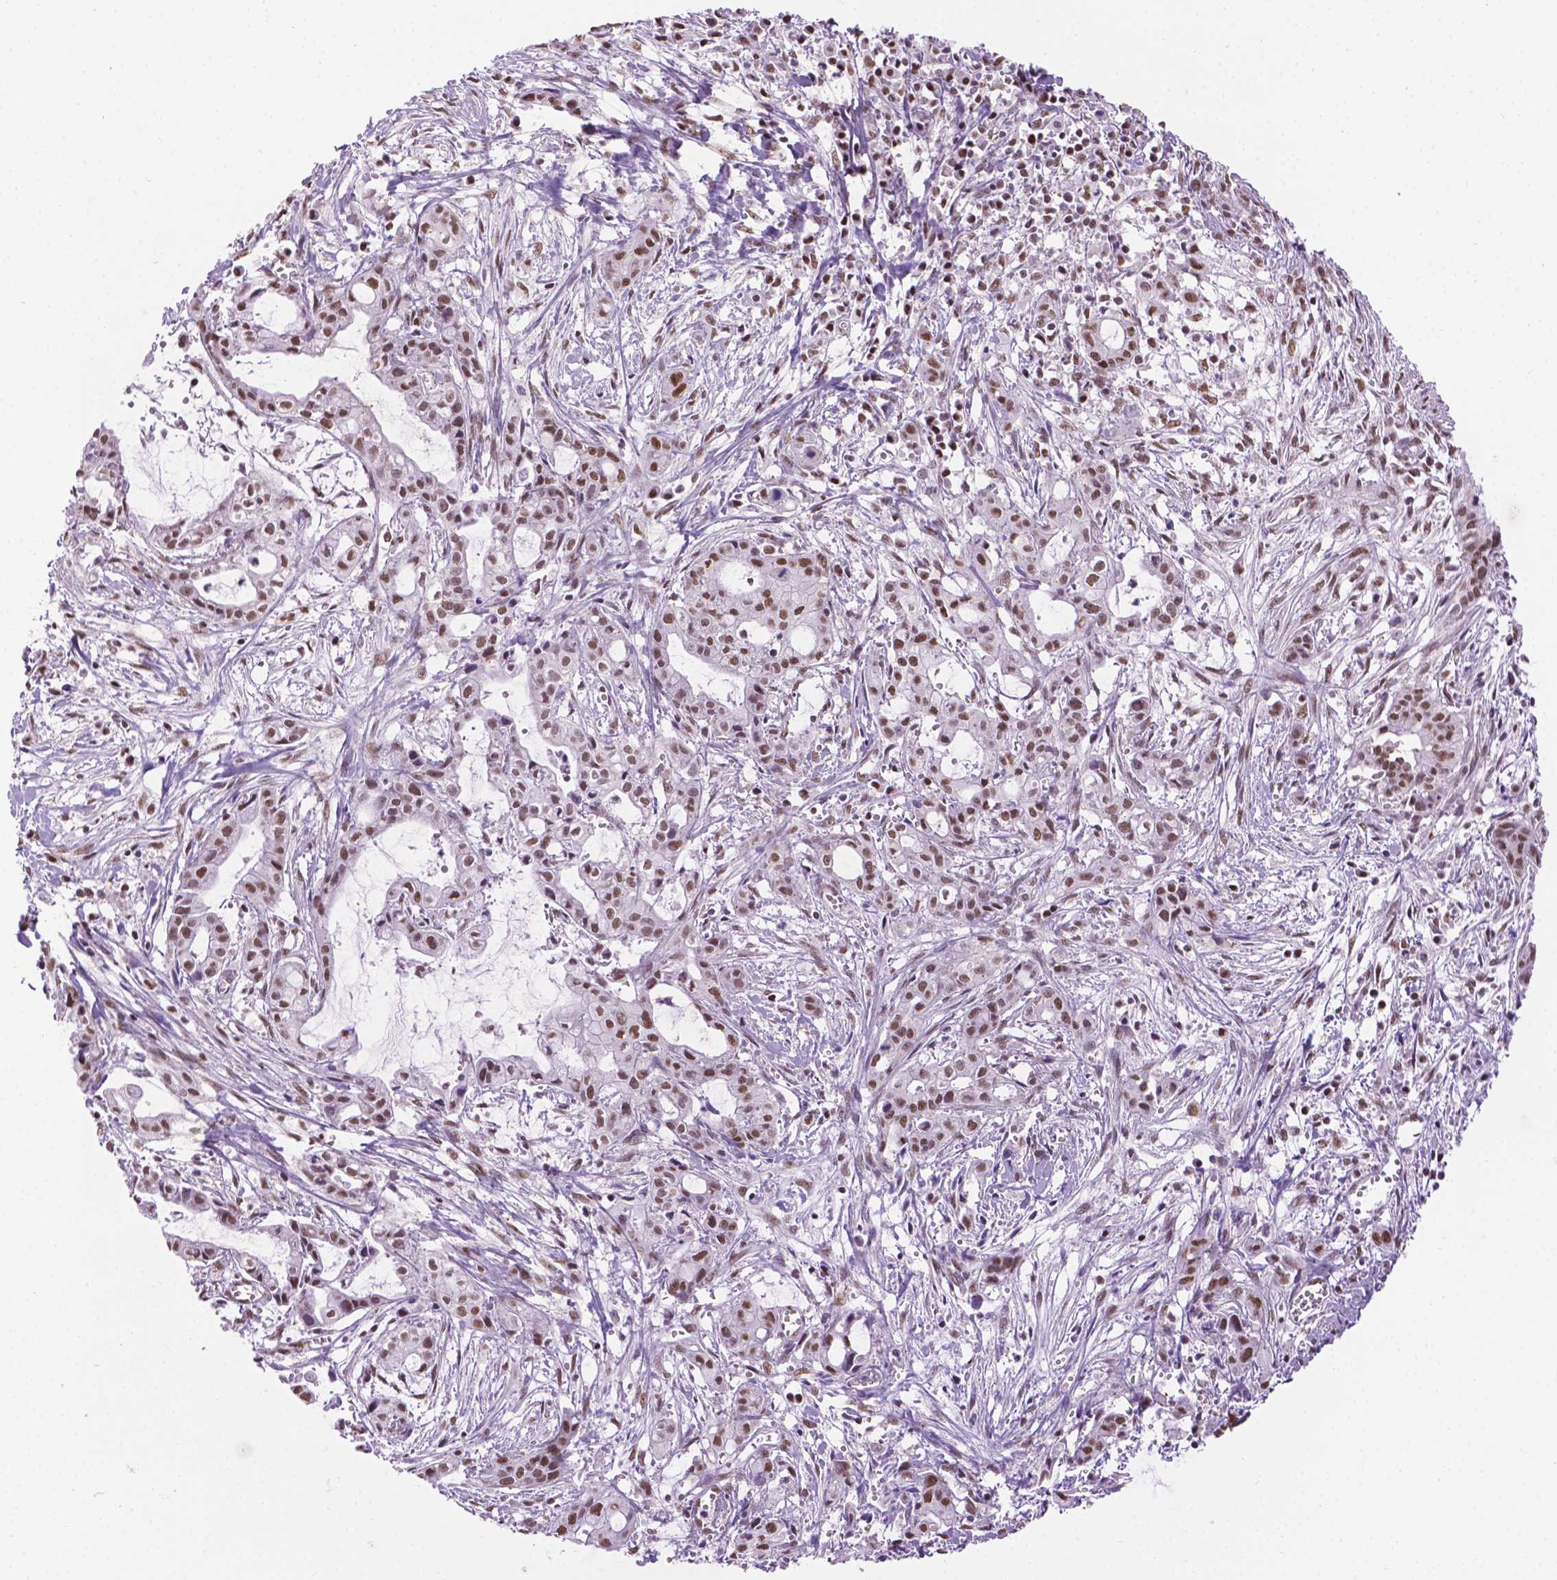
{"staining": {"intensity": "moderate", "quantity": ">75%", "location": "nuclear"}, "tissue": "pancreatic cancer", "cell_type": "Tumor cells", "image_type": "cancer", "snomed": [{"axis": "morphology", "description": "Adenocarcinoma, NOS"}, {"axis": "topography", "description": "Pancreas"}], "caption": "Immunohistochemical staining of human adenocarcinoma (pancreatic) demonstrates moderate nuclear protein expression in about >75% of tumor cells.", "gene": "ABI2", "patient": {"sex": "male", "age": 48}}